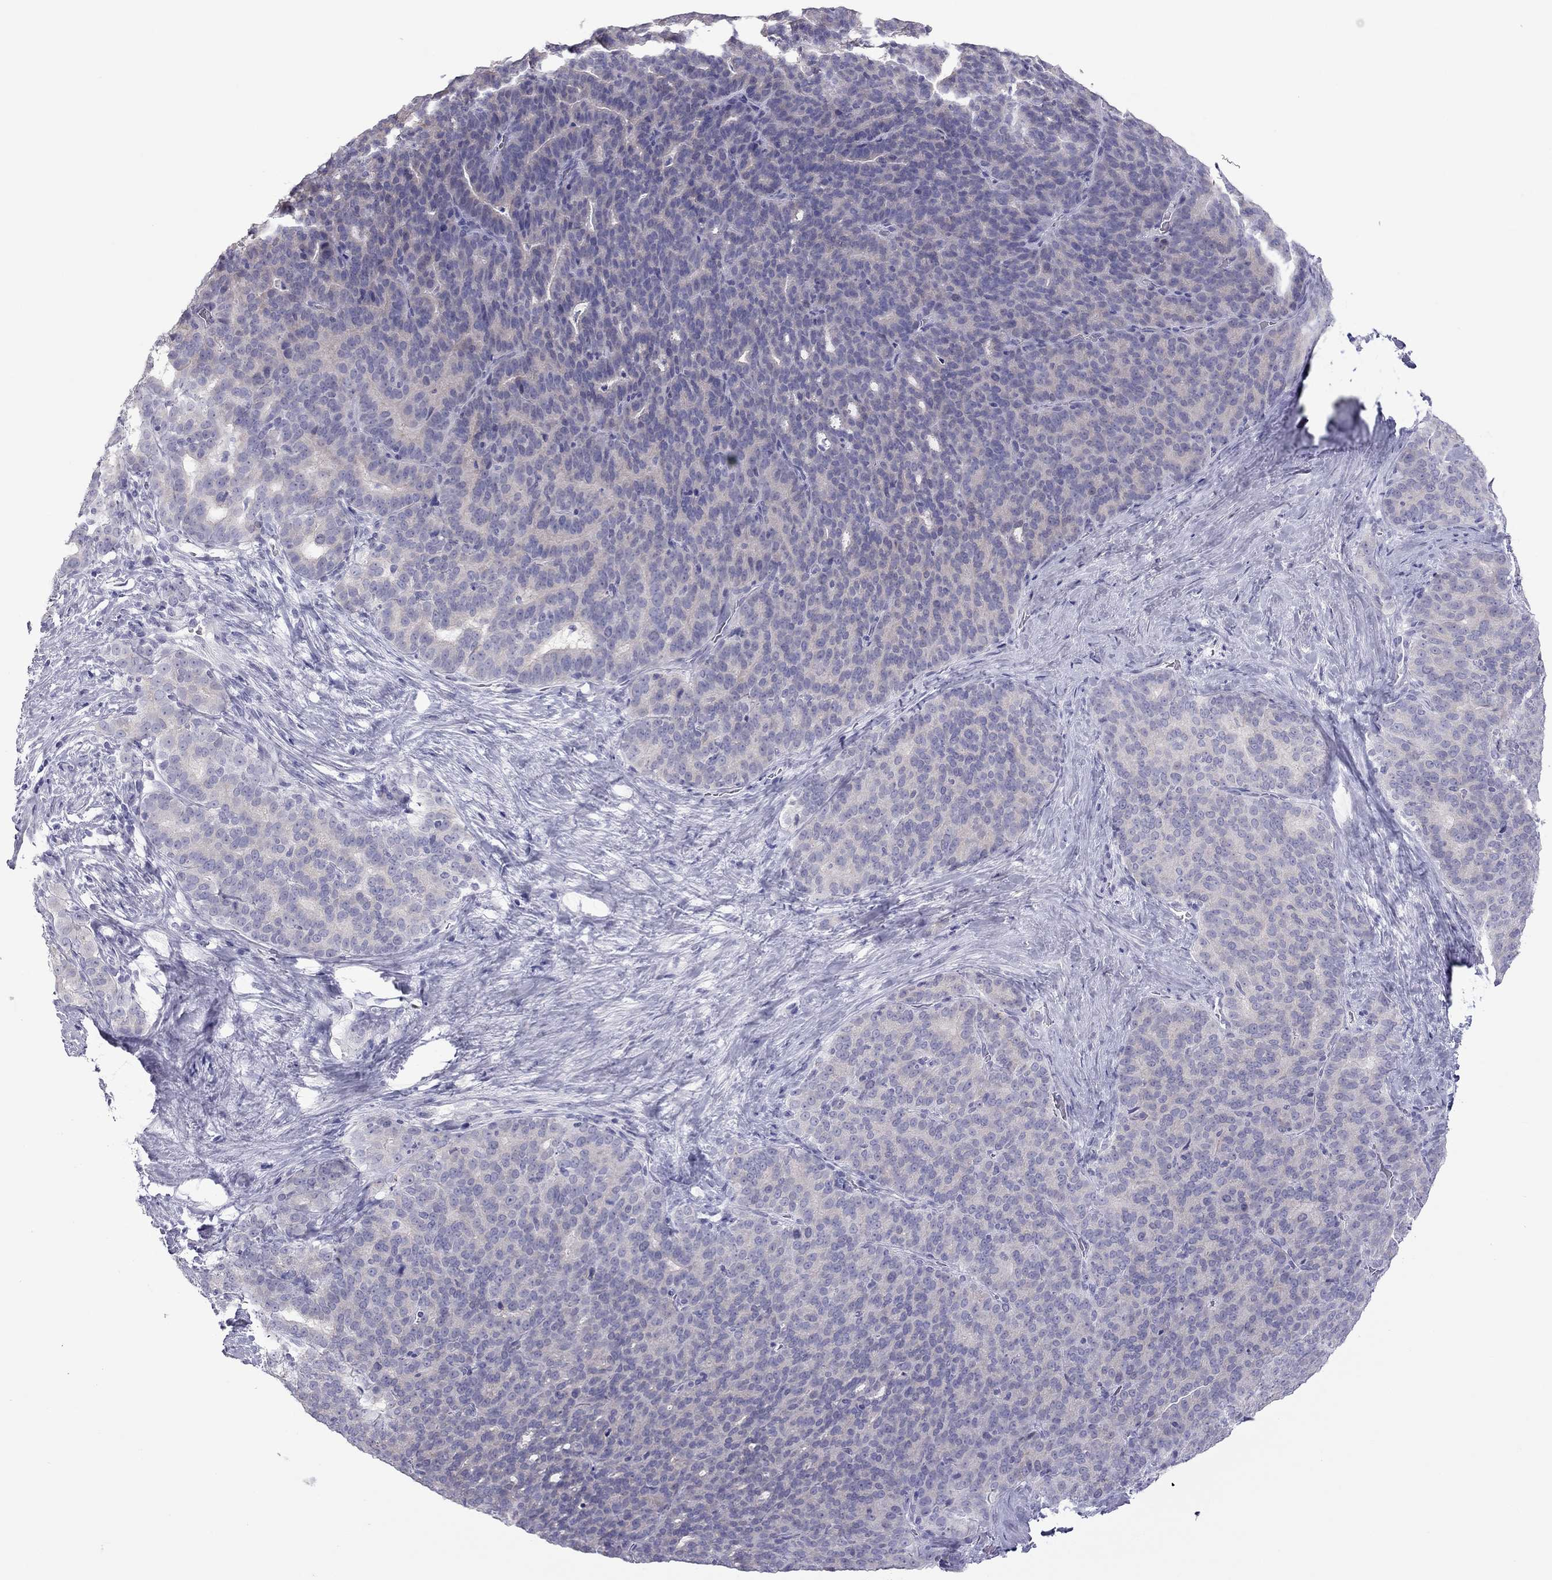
{"staining": {"intensity": "negative", "quantity": "none", "location": "none"}, "tissue": "liver cancer", "cell_type": "Tumor cells", "image_type": "cancer", "snomed": [{"axis": "morphology", "description": "Cholangiocarcinoma"}, {"axis": "topography", "description": "Liver"}], "caption": "Tumor cells are negative for protein expression in human liver cancer (cholangiocarcinoma). (DAB (3,3'-diaminobenzidine) immunohistochemistry visualized using brightfield microscopy, high magnification).", "gene": "TEX14", "patient": {"sex": "female", "age": 47}}